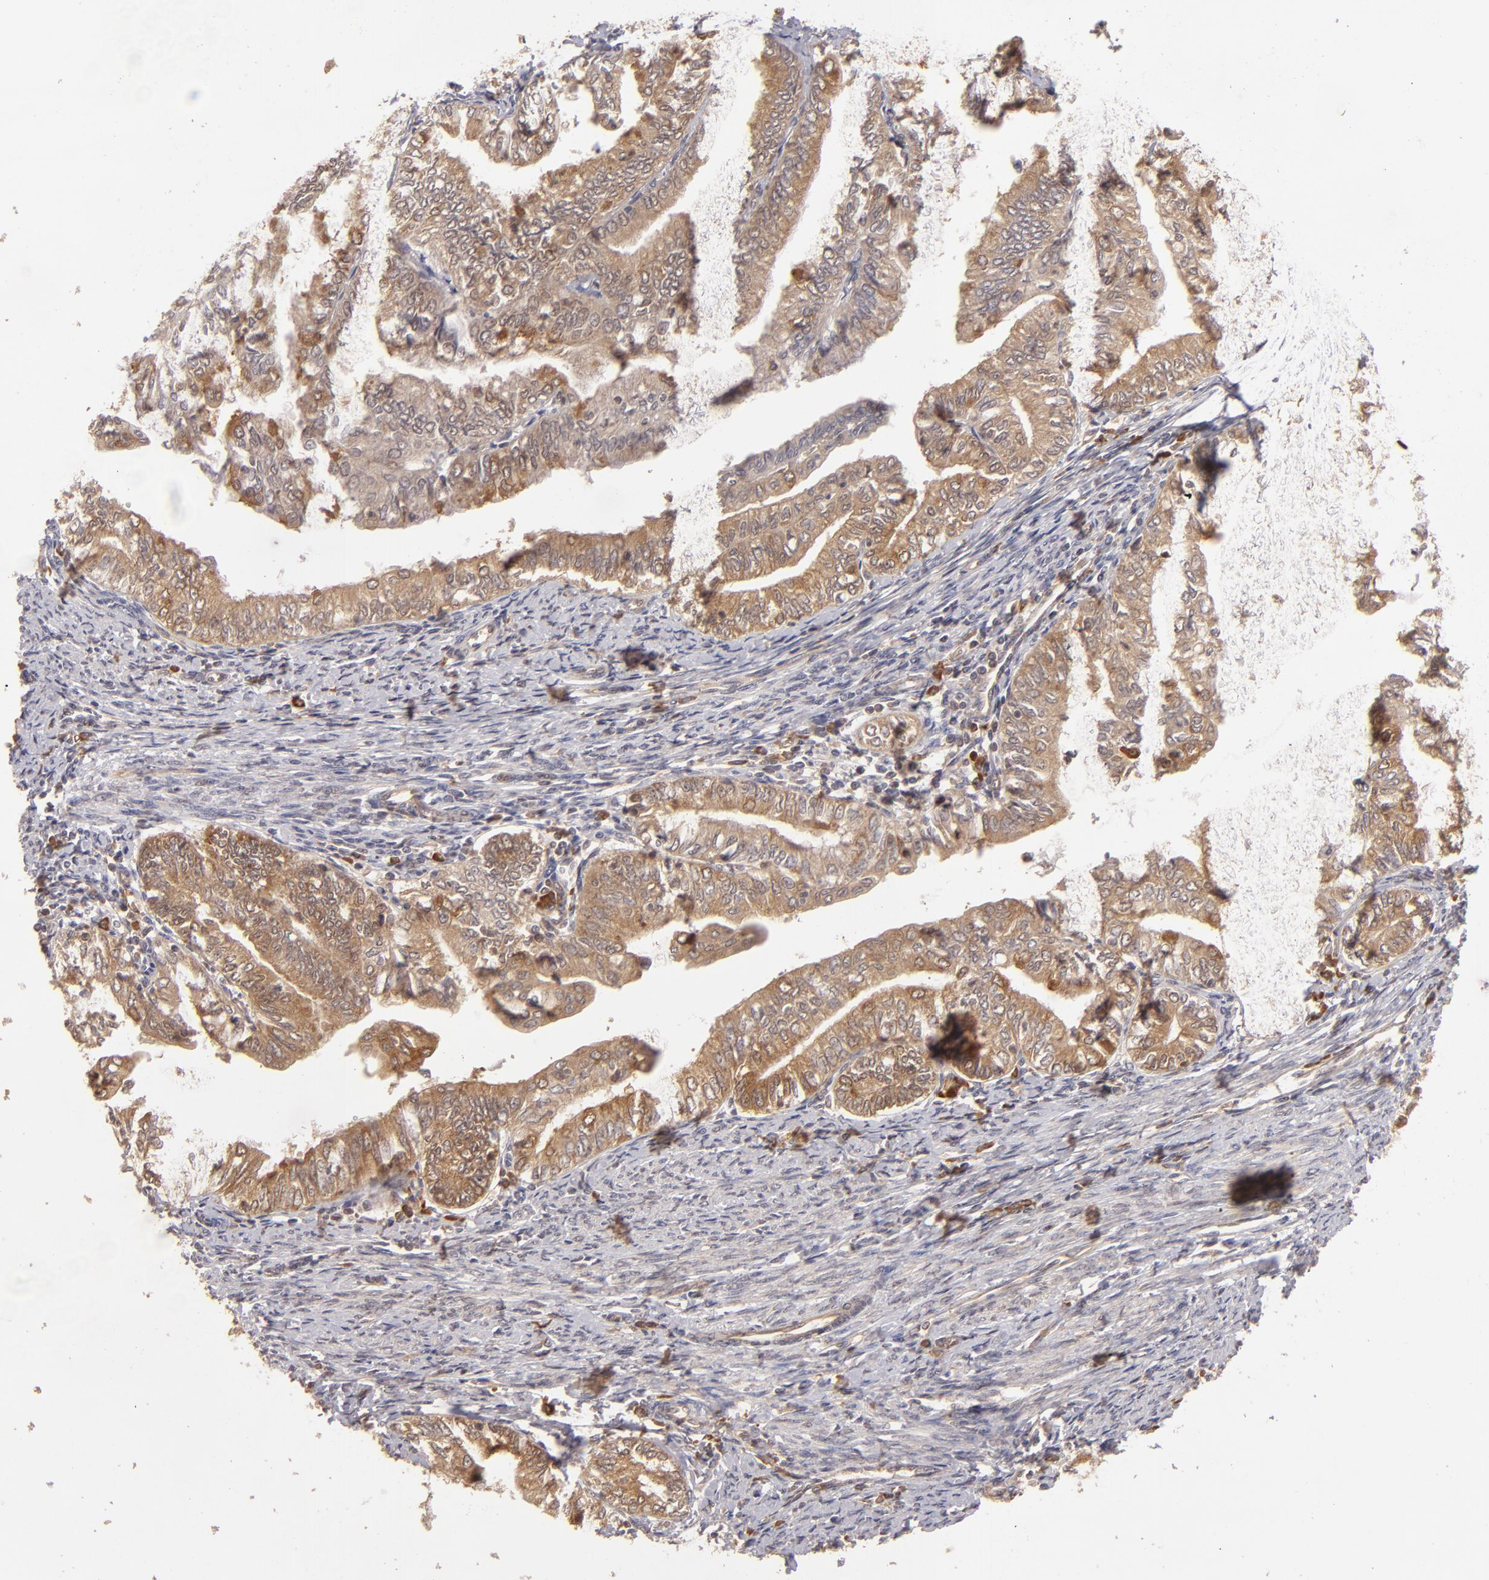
{"staining": {"intensity": "moderate", "quantity": "25%-75%", "location": "cytoplasmic/membranous"}, "tissue": "endometrial cancer", "cell_type": "Tumor cells", "image_type": "cancer", "snomed": [{"axis": "morphology", "description": "Adenocarcinoma, NOS"}, {"axis": "topography", "description": "Endometrium"}], "caption": "Immunohistochemical staining of human endometrial adenocarcinoma displays medium levels of moderate cytoplasmic/membranous staining in approximately 25%-75% of tumor cells. Using DAB (3,3'-diaminobenzidine) (brown) and hematoxylin (blue) stains, captured at high magnification using brightfield microscopy.", "gene": "MAPK3", "patient": {"sex": "female", "age": 66}}